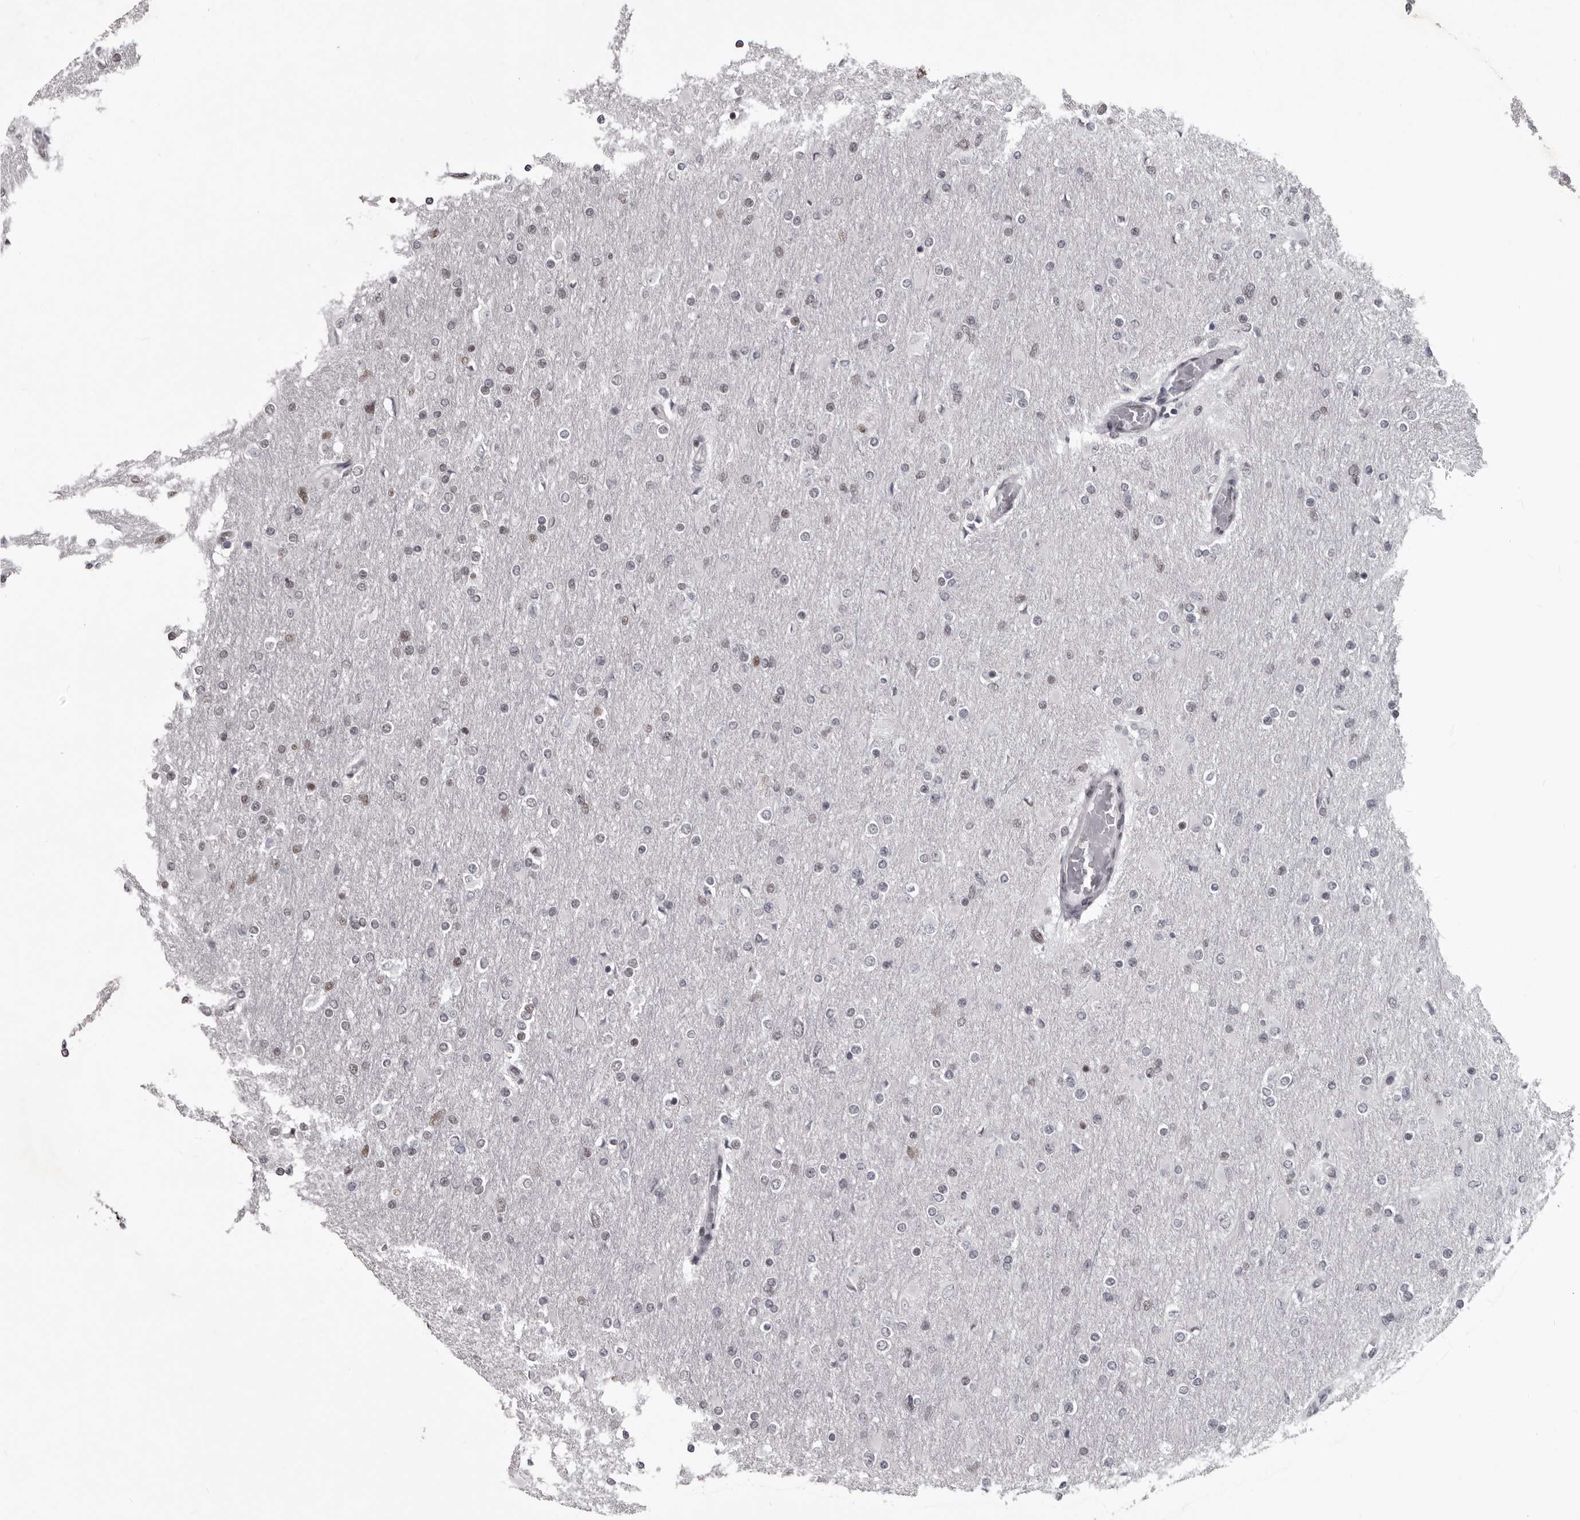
{"staining": {"intensity": "negative", "quantity": "none", "location": "none"}, "tissue": "glioma", "cell_type": "Tumor cells", "image_type": "cancer", "snomed": [{"axis": "morphology", "description": "Glioma, malignant, High grade"}, {"axis": "topography", "description": "Cerebral cortex"}], "caption": "This is an immunohistochemistry (IHC) histopathology image of malignant glioma (high-grade). There is no staining in tumor cells.", "gene": "NUMA1", "patient": {"sex": "female", "age": 36}}